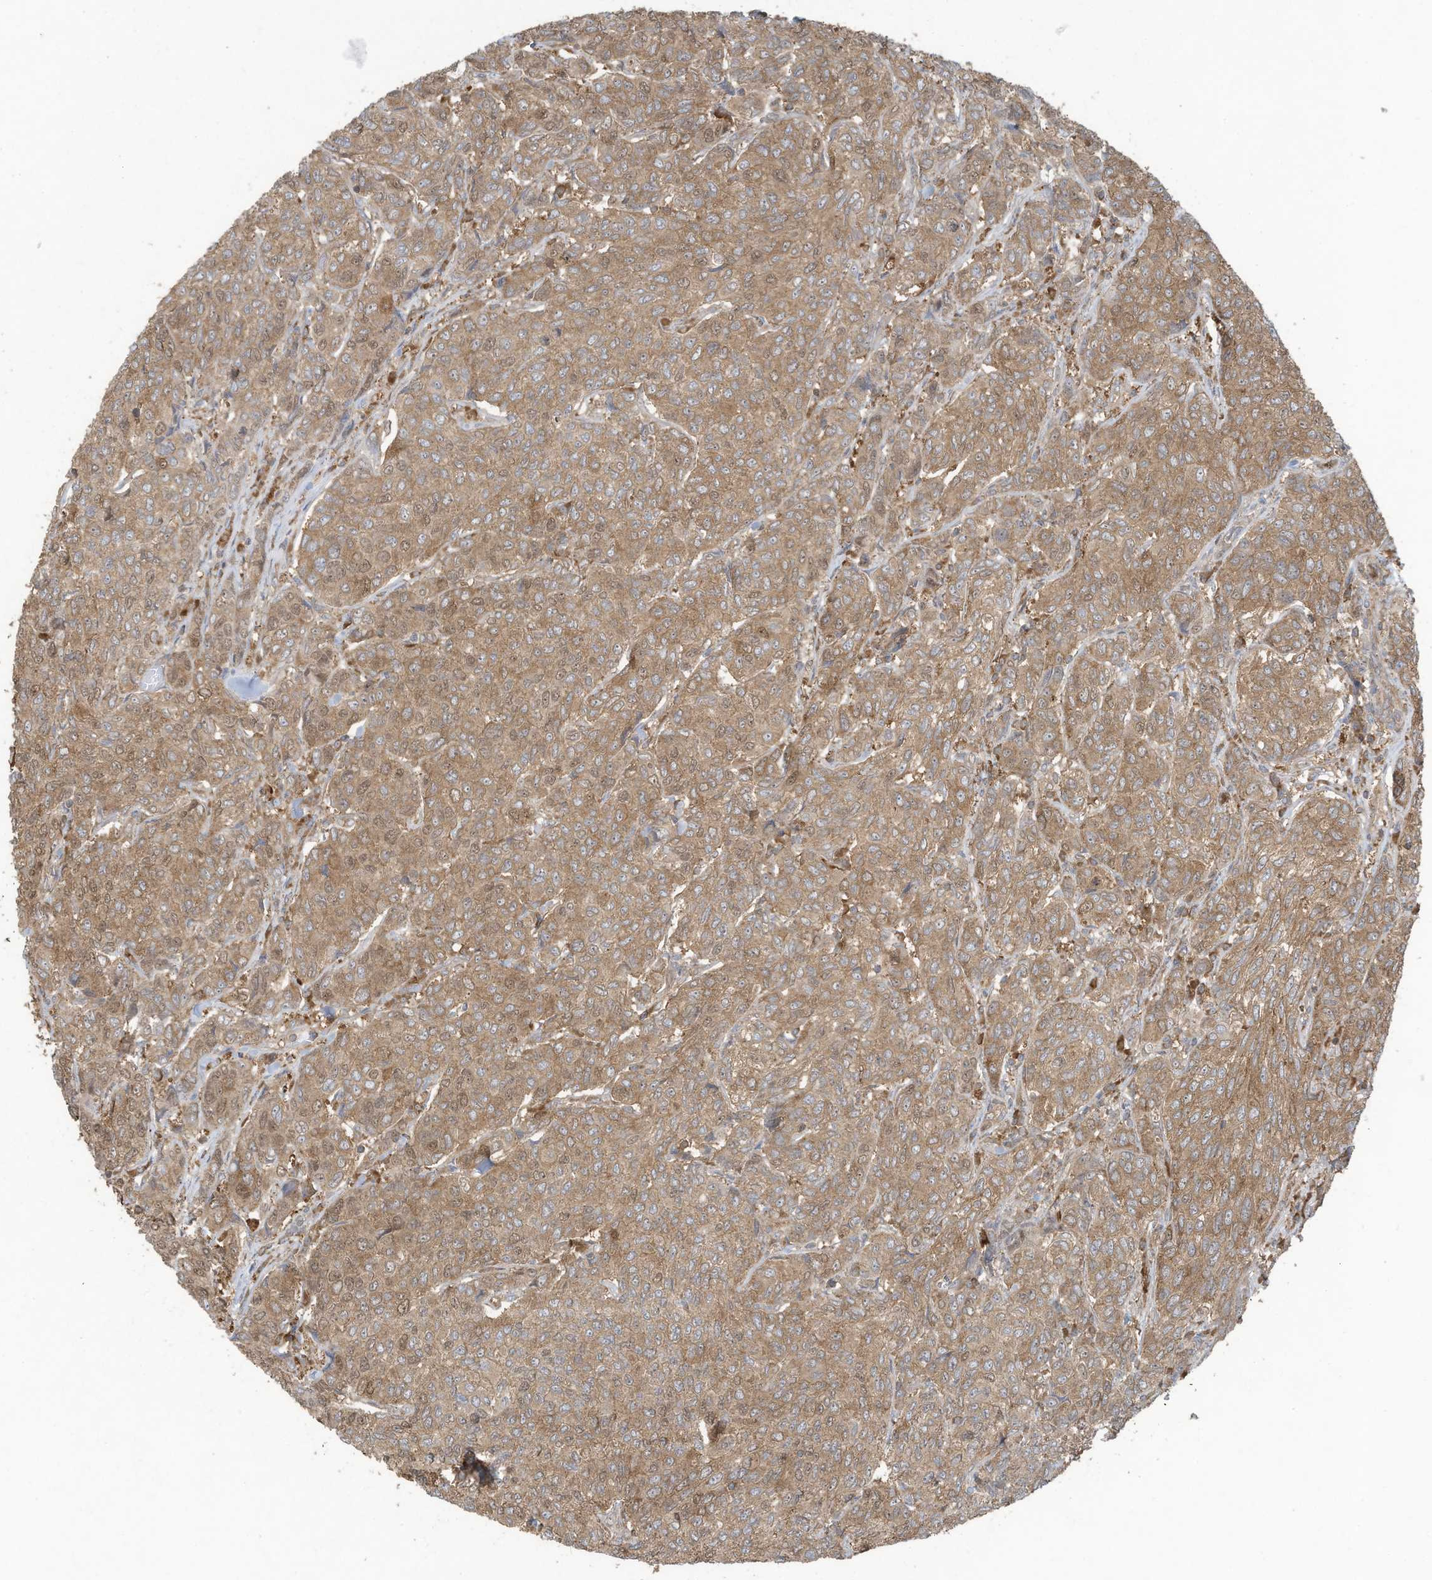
{"staining": {"intensity": "moderate", "quantity": ">75%", "location": "cytoplasmic/membranous,nuclear"}, "tissue": "breast cancer", "cell_type": "Tumor cells", "image_type": "cancer", "snomed": [{"axis": "morphology", "description": "Duct carcinoma"}, {"axis": "topography", "description": "Breast"}], "caption": "A photomicrograph showing moderate cytoplasmic/membranous and nuclear expression in approximately >75% of tumor cells in breast cancer (invasive ductal carcinoma), as visualized by brown immunohistochemical staining.", "gene": "OLA1", "patient": {"sex": "female", "age": 55}}